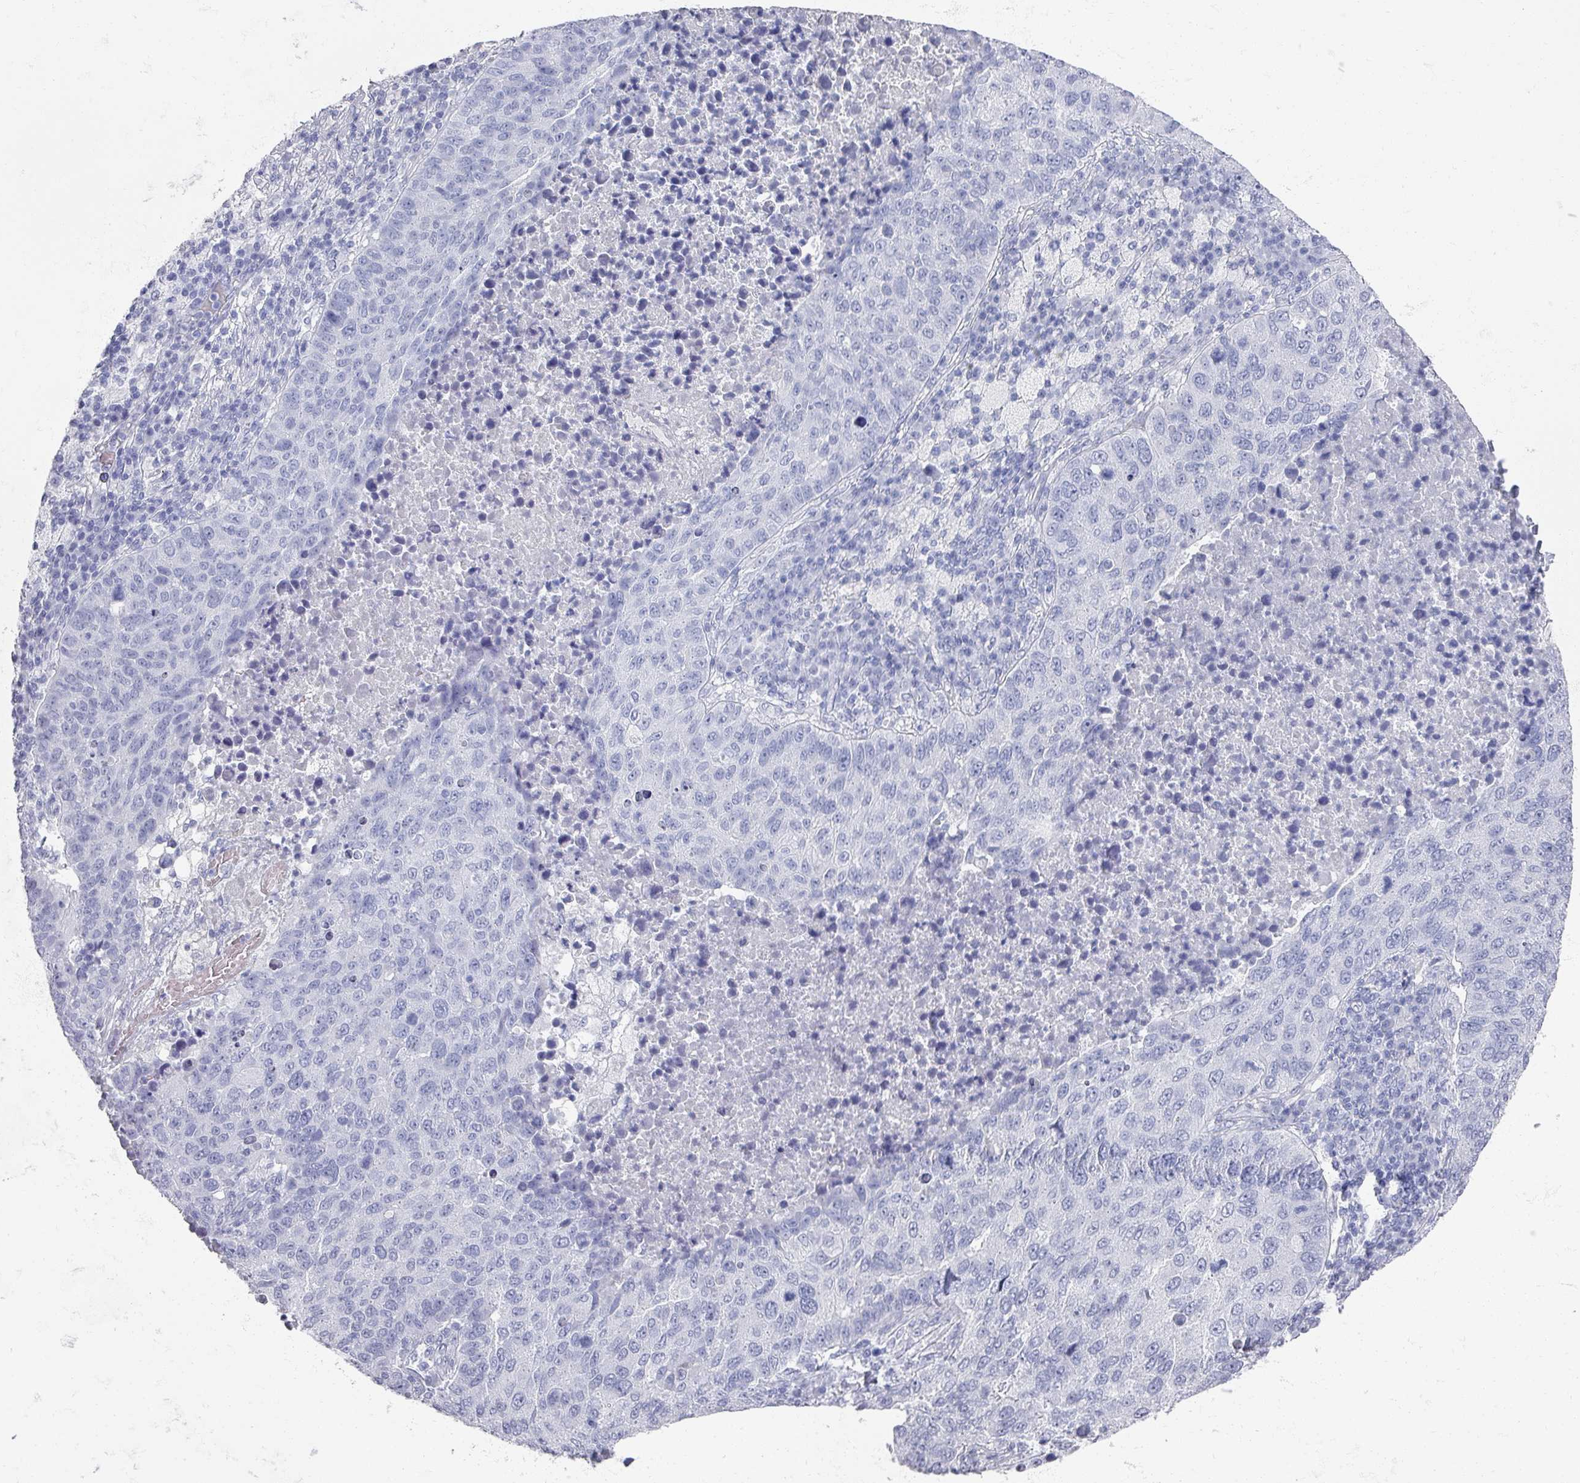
{"staining": {"intensity": "negative", "quantity": "none", "location": "none"}, "tissue": "lung cancer", "cell_type": "Tumor cells", "image_type": "cancer", "snomed": [{"axis": "morphology", "description": "Squamous cell carcinoma, NOS"}, {"axis": "topography", "description": "Lung"}], "caption": "Image shows no protein expression in tumor cells of lung cancer tissue.", "gene": "OMG", "patient": {"sex": "male", "age": 73}}